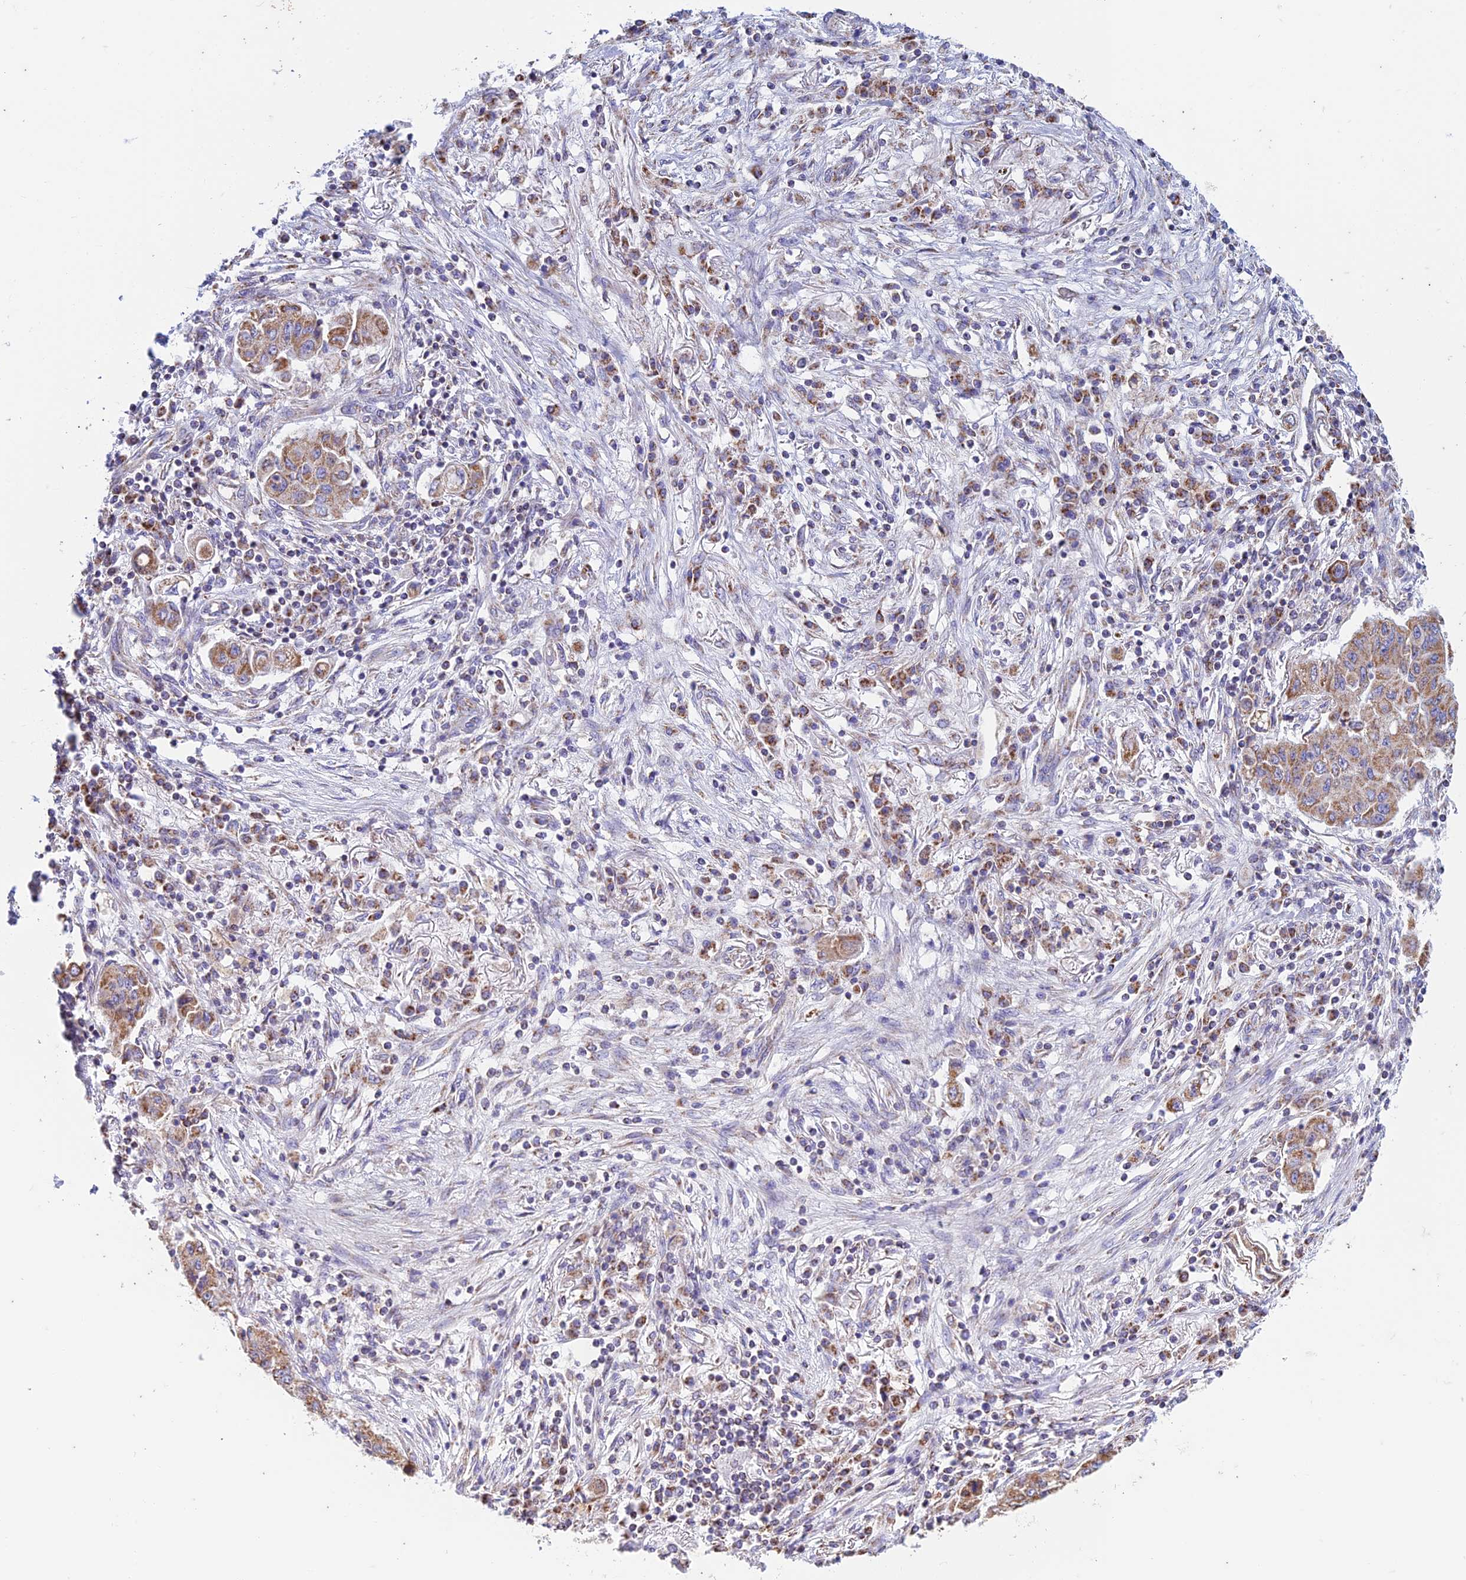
{"staining": {"intensity": "moderate", "quantity": ">75%", "location": "cytoplasmic/membranous"}, "tissue": "lung cancer", "cell_type": "Tumor cells", "image_type": "cancer", "snomed": [{"axis": "morphology", "description": "Squamous cell carcinoma, NOS"}, {"axis": "topography", "description": "Lung"}], "caption": "DAB (3,3'-diaminobenzidine) immunohistochemical staining of lung cancer exhibits moderate cytoplasmic/membranous protein expression in about >75% of tumor cells.", "gene": "ZNF181", "patient": {"sex": "male", "age": 74}}